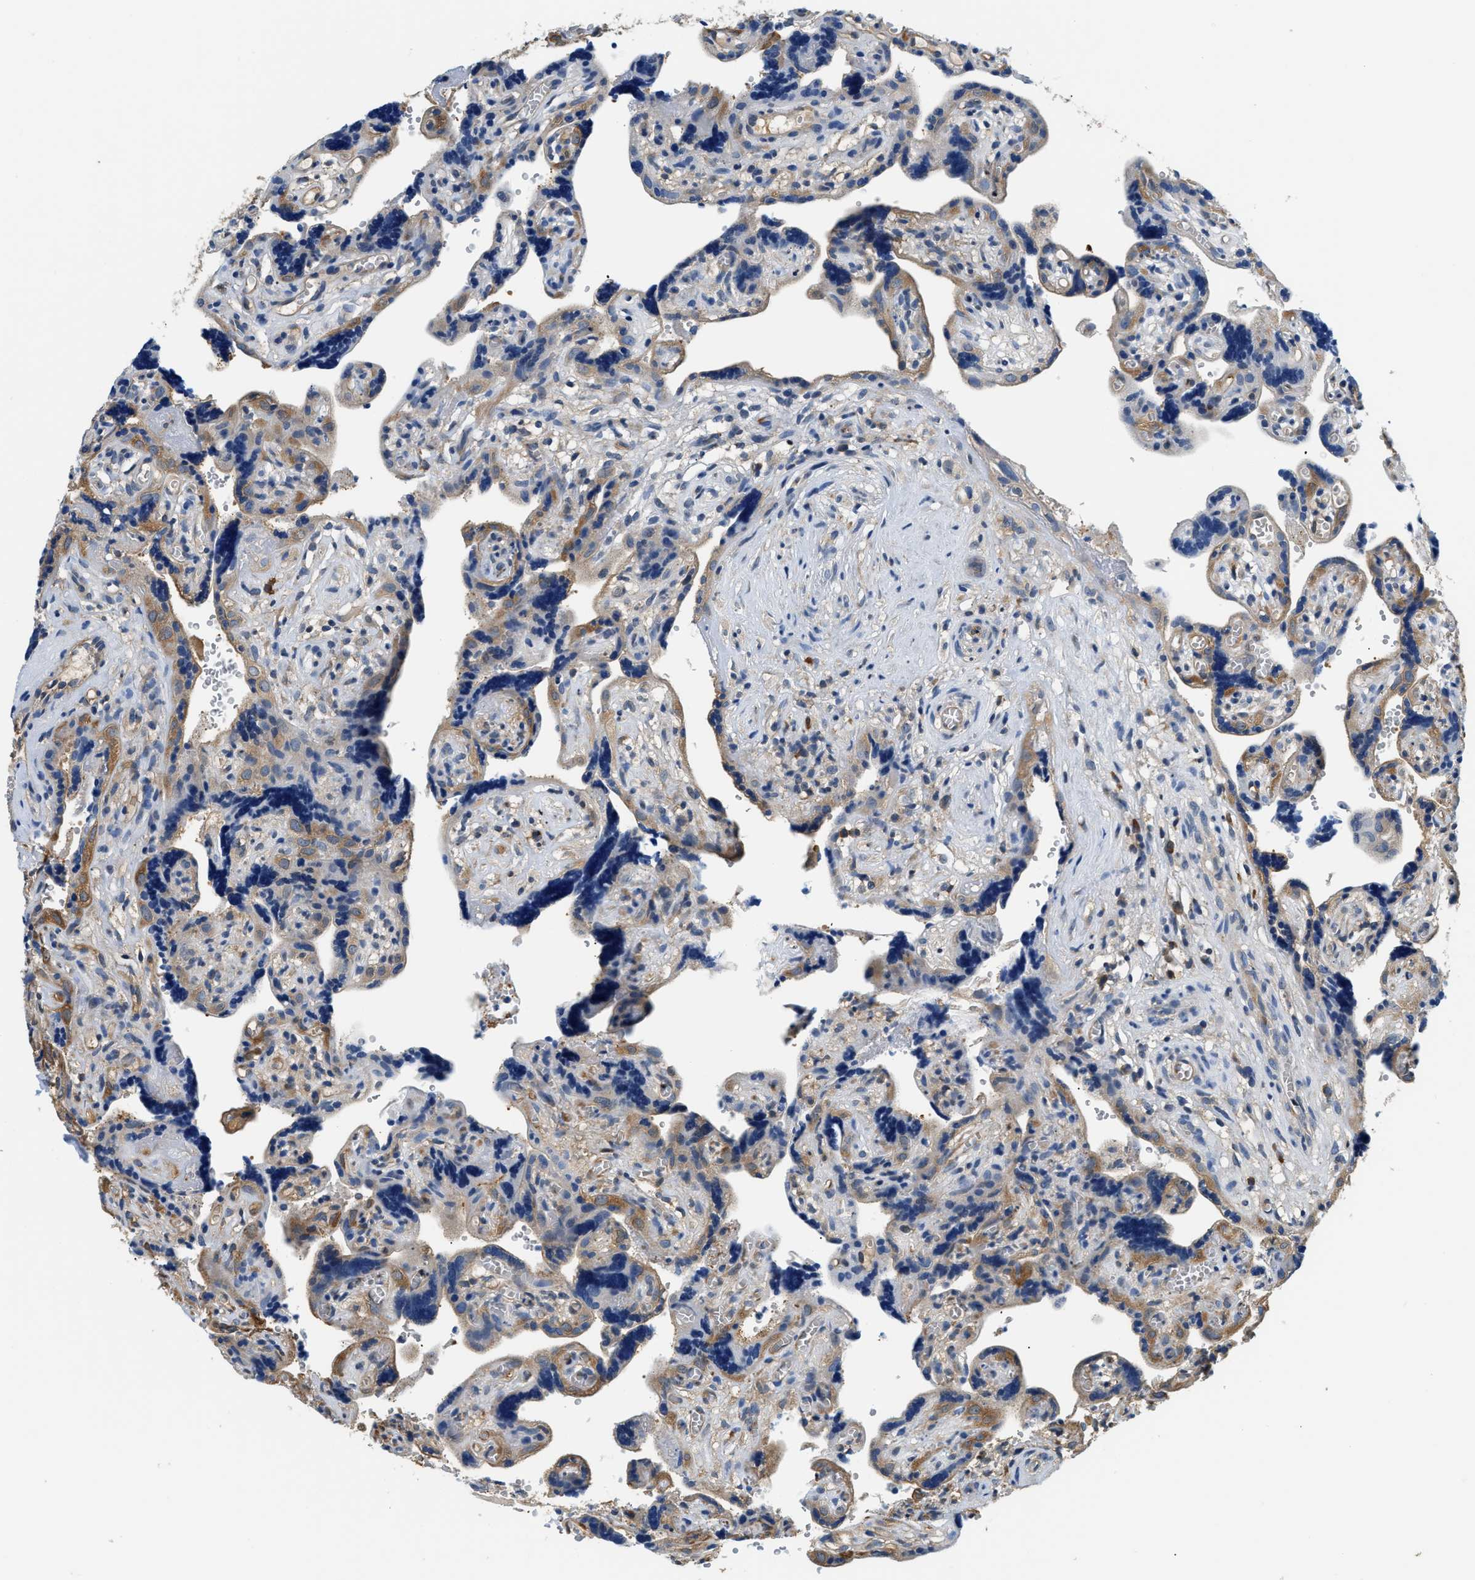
{"staining": {"intensity": "moderate", "quantity": ">75%", "location": "cytoplasmic/membranous"}, "tissue": "placenta", "cell_type": "Decidual cells", "image_type": "normal", "snomed": [{"axis": "morphology", "description": "Normal tissue, NOS"}, {"axis": "topography", "description": "Placenta"}], "caption": "Placenta stained with DAB immunohistochemistry demonstrates medium levels of moderate cytoplasmic/membranous staining in about >75% of decidual cells. (Stains: DAB (3,3'-diaminobenzidine) in brown, nuclei in blue, Microscopy: brightfield microscopy at high magnification).", "gene": "PPP2R1B", "patient": {"sex": "female", "age": 30}}